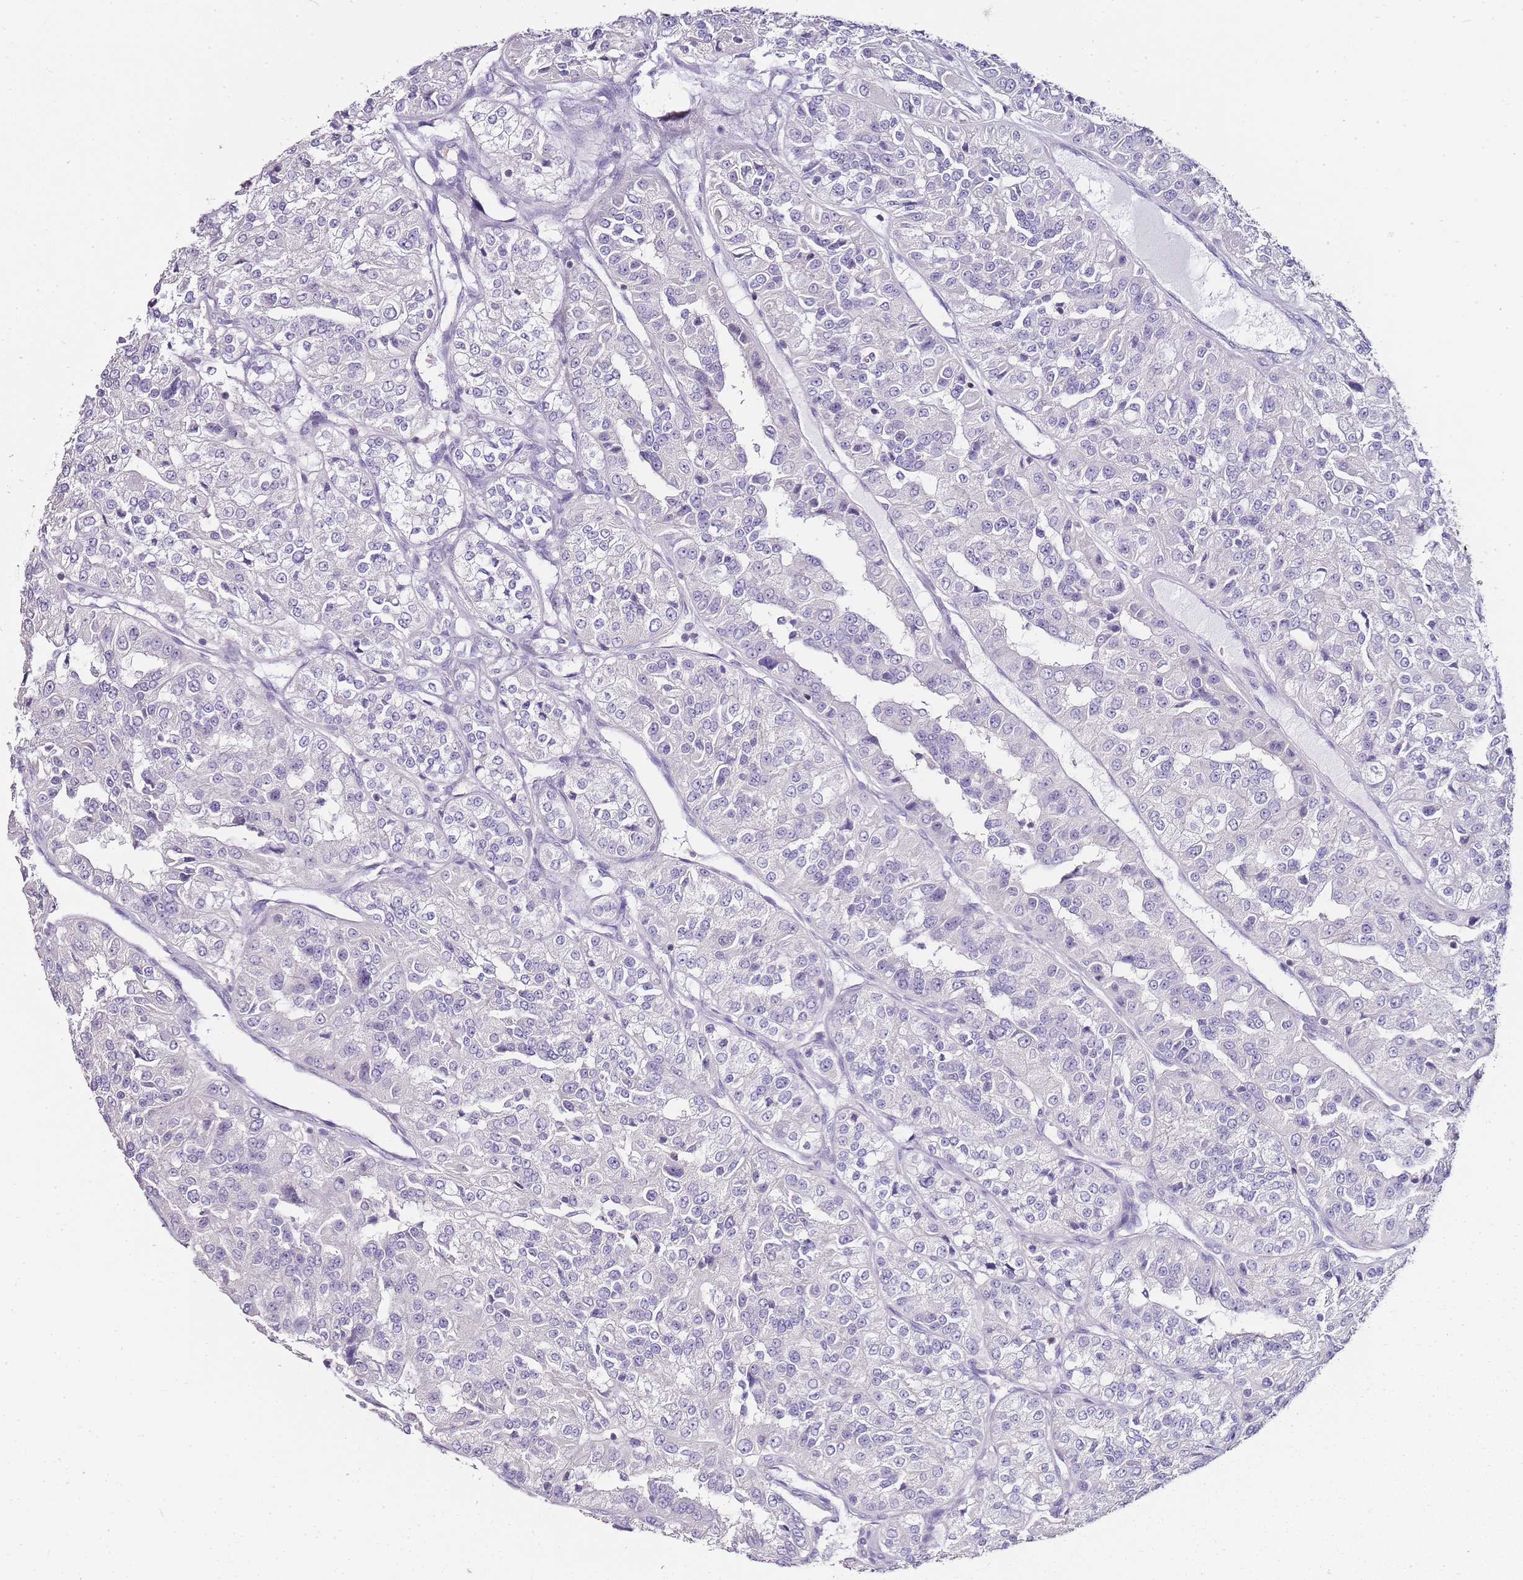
{"staining": {"intensity": "negative", "quantity": "none", "location": "none"}, "tissue": "renal cancer", "cell_type": "Tumor cells", "image_type": "cancer", "snomed": [{"axis": "morphology", "description": "Adenocarcinoma, NOS"}, {"axis": "topography", "description": "Kidney"}], "caption": "DAB (3,3'-diaminobenzidine) immunohistochemical staining of human renal adenocarcinoma reveals no significant staining in tumor cells.", "gene": "ZBP1", "patient": {"sex": "female", "age": 63}}